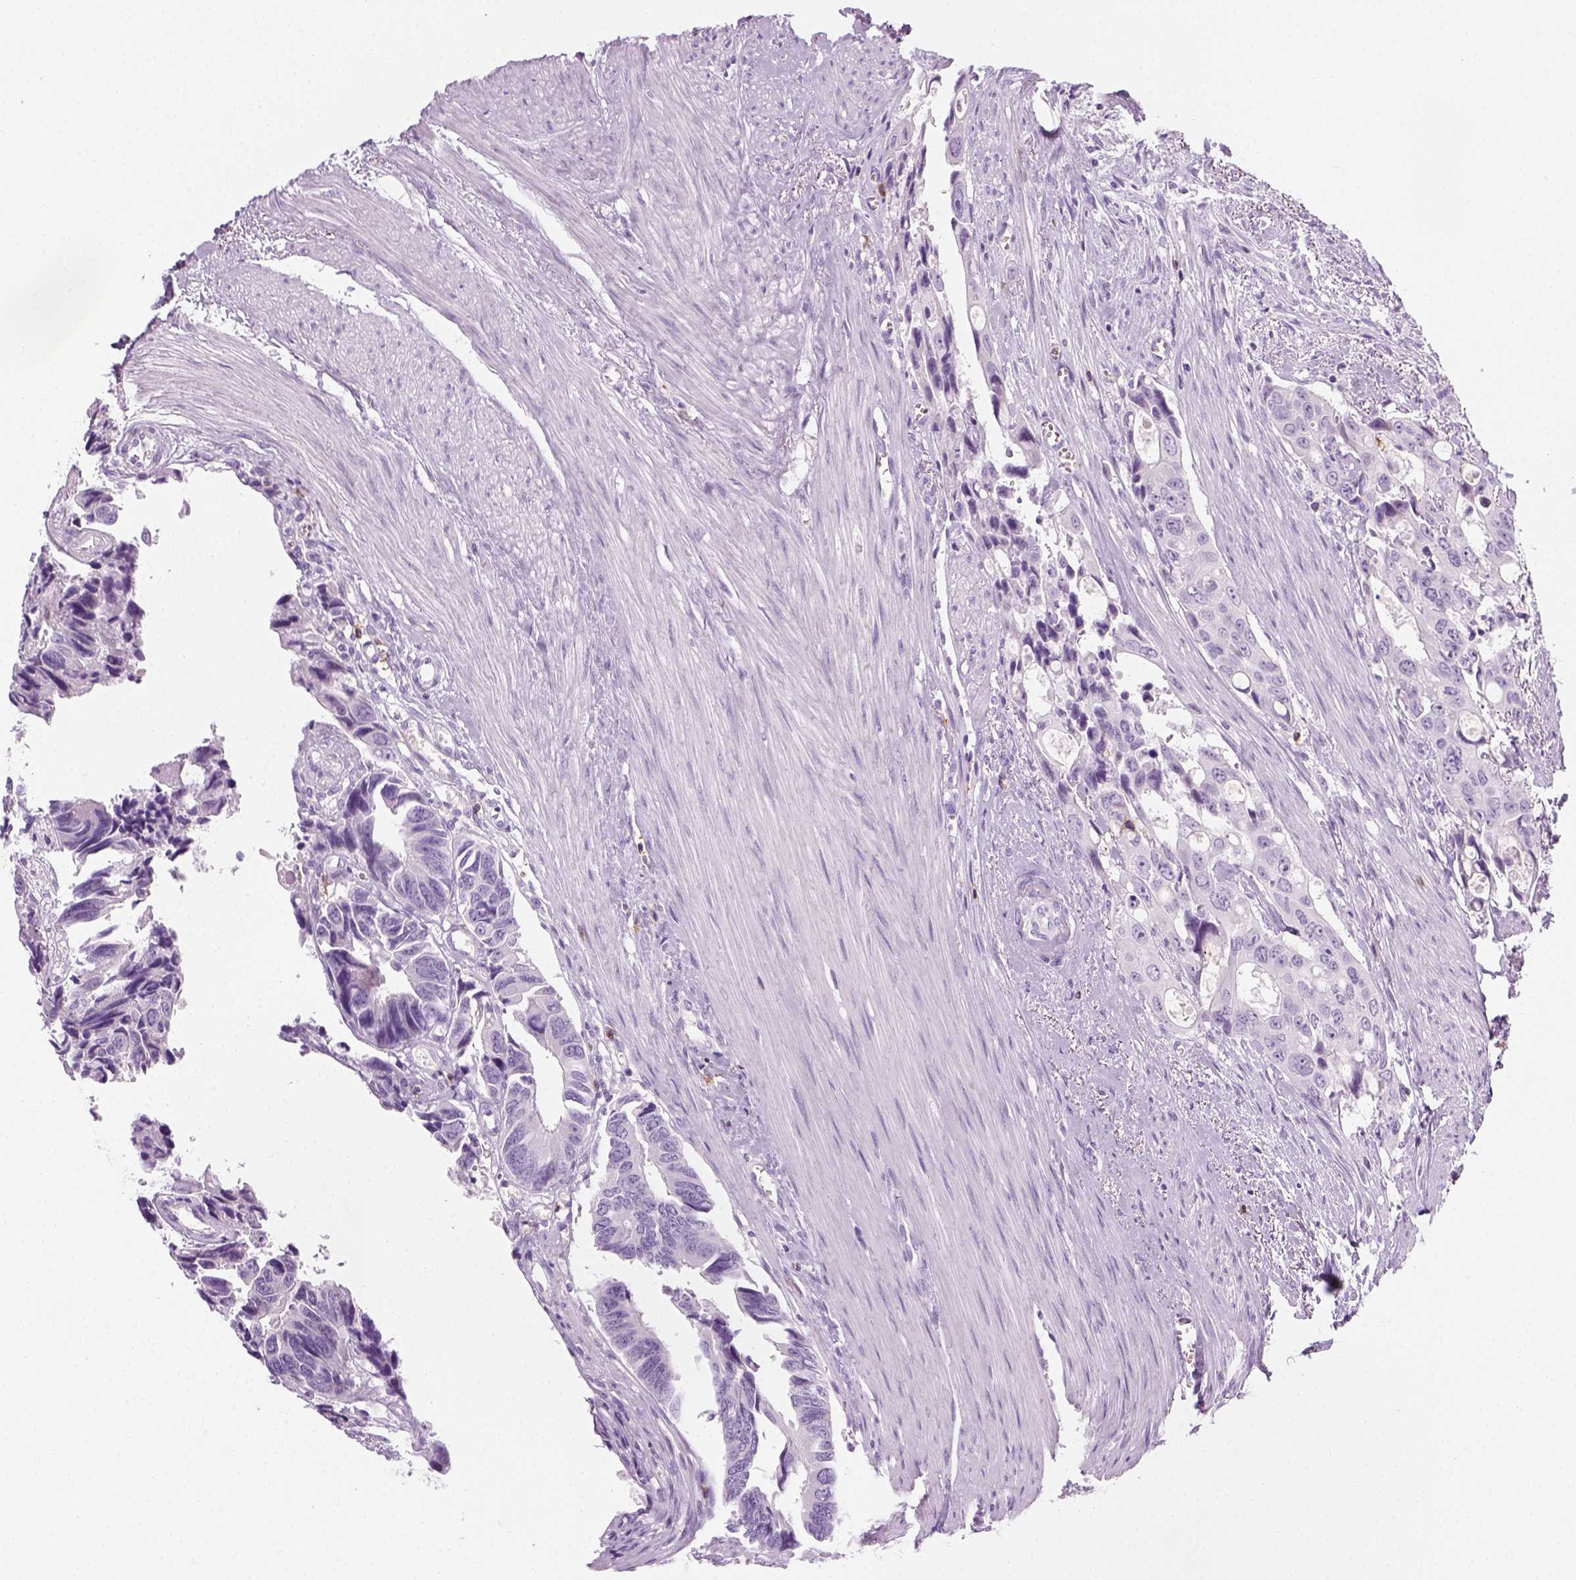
{"staining": {"intensity": "negative", "quantity": "none", "location": "none"}, "tissue": "colorectal cancer", "cell_type": "Tumor cells", "image_type": "cancer", "snomed": [{"axis": "morphology", "description": "Adenocarcinoma, NOS"}, {"axis": "topography", "description": "Rectum"}], "caption": "The photomicrograph shows no staining of tumor cells in colorectal adenocarcinoma.", "gene": "AQP3", "patient": {"sex": "male", "age": 76}}